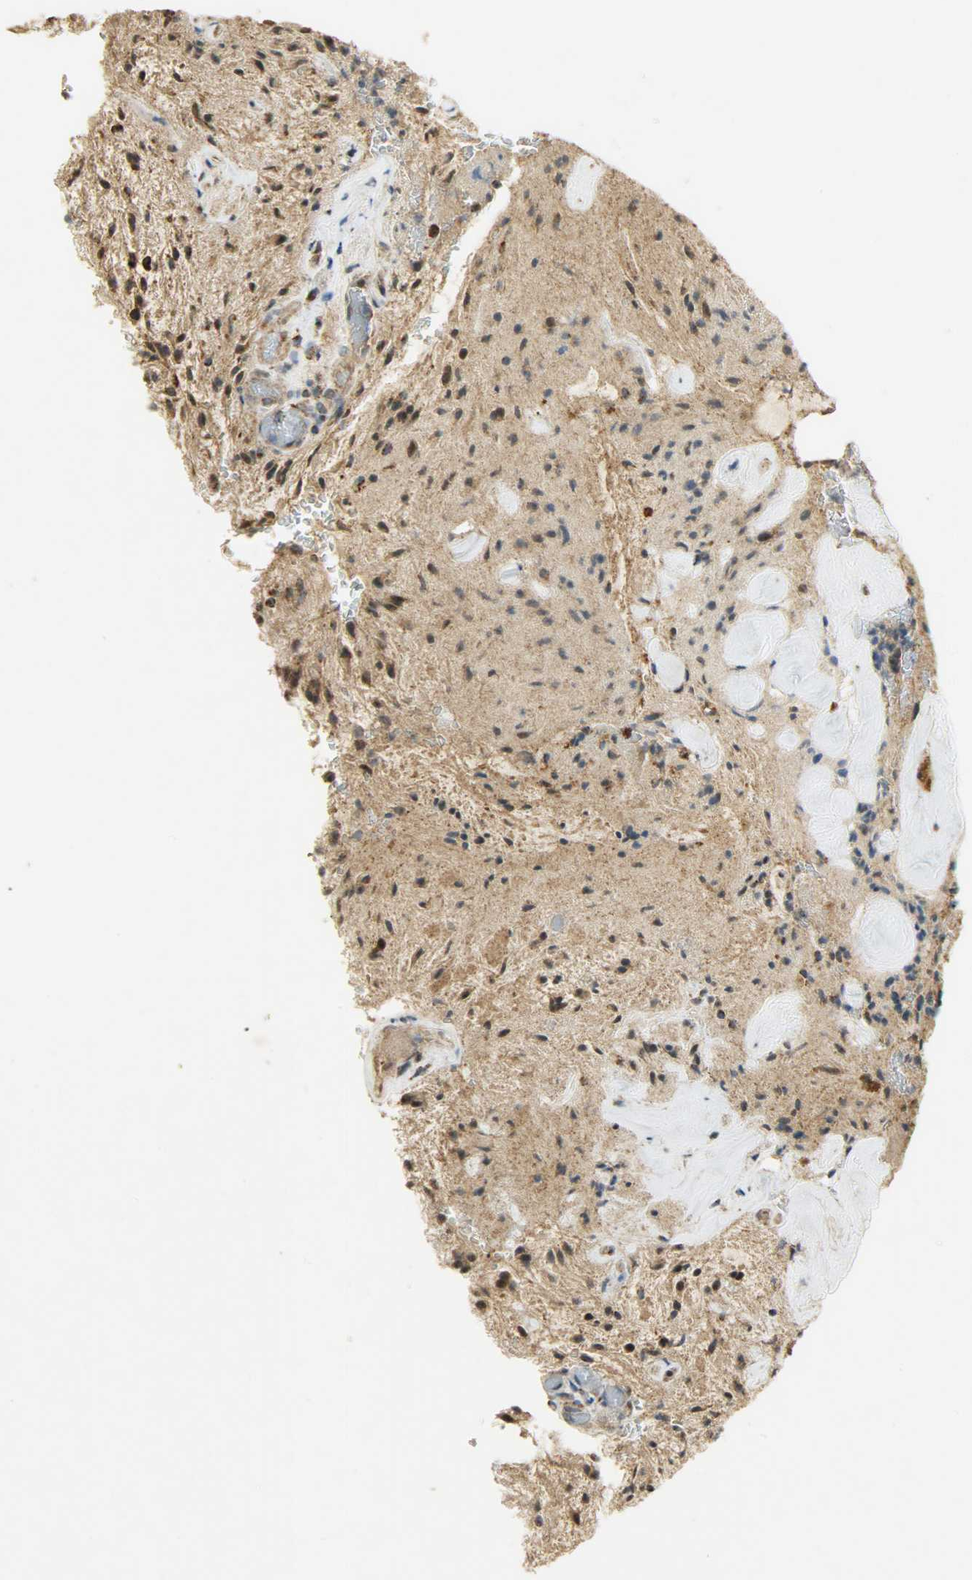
{"staining": {"intensity": "moderate", "quantity": ">75%", "location": "cytoplasmic/membranous"}, "tissue": "glioma", "cell_type": "Tumor cells", "image_type": "cancer", "snomed": [{"axis": "morphology", "description": "Glioma, malignant, NOS"}, {"axis": "topography", "description": "Cerebellum"}], "caption": "Glioma stained with a brown dye demonstrates moderate cytoplasmic/membranous positive staining in approximately >75% of tumor cells.", "gene": "HDHD5", "patient": {"sex": "female", "age": 10}}